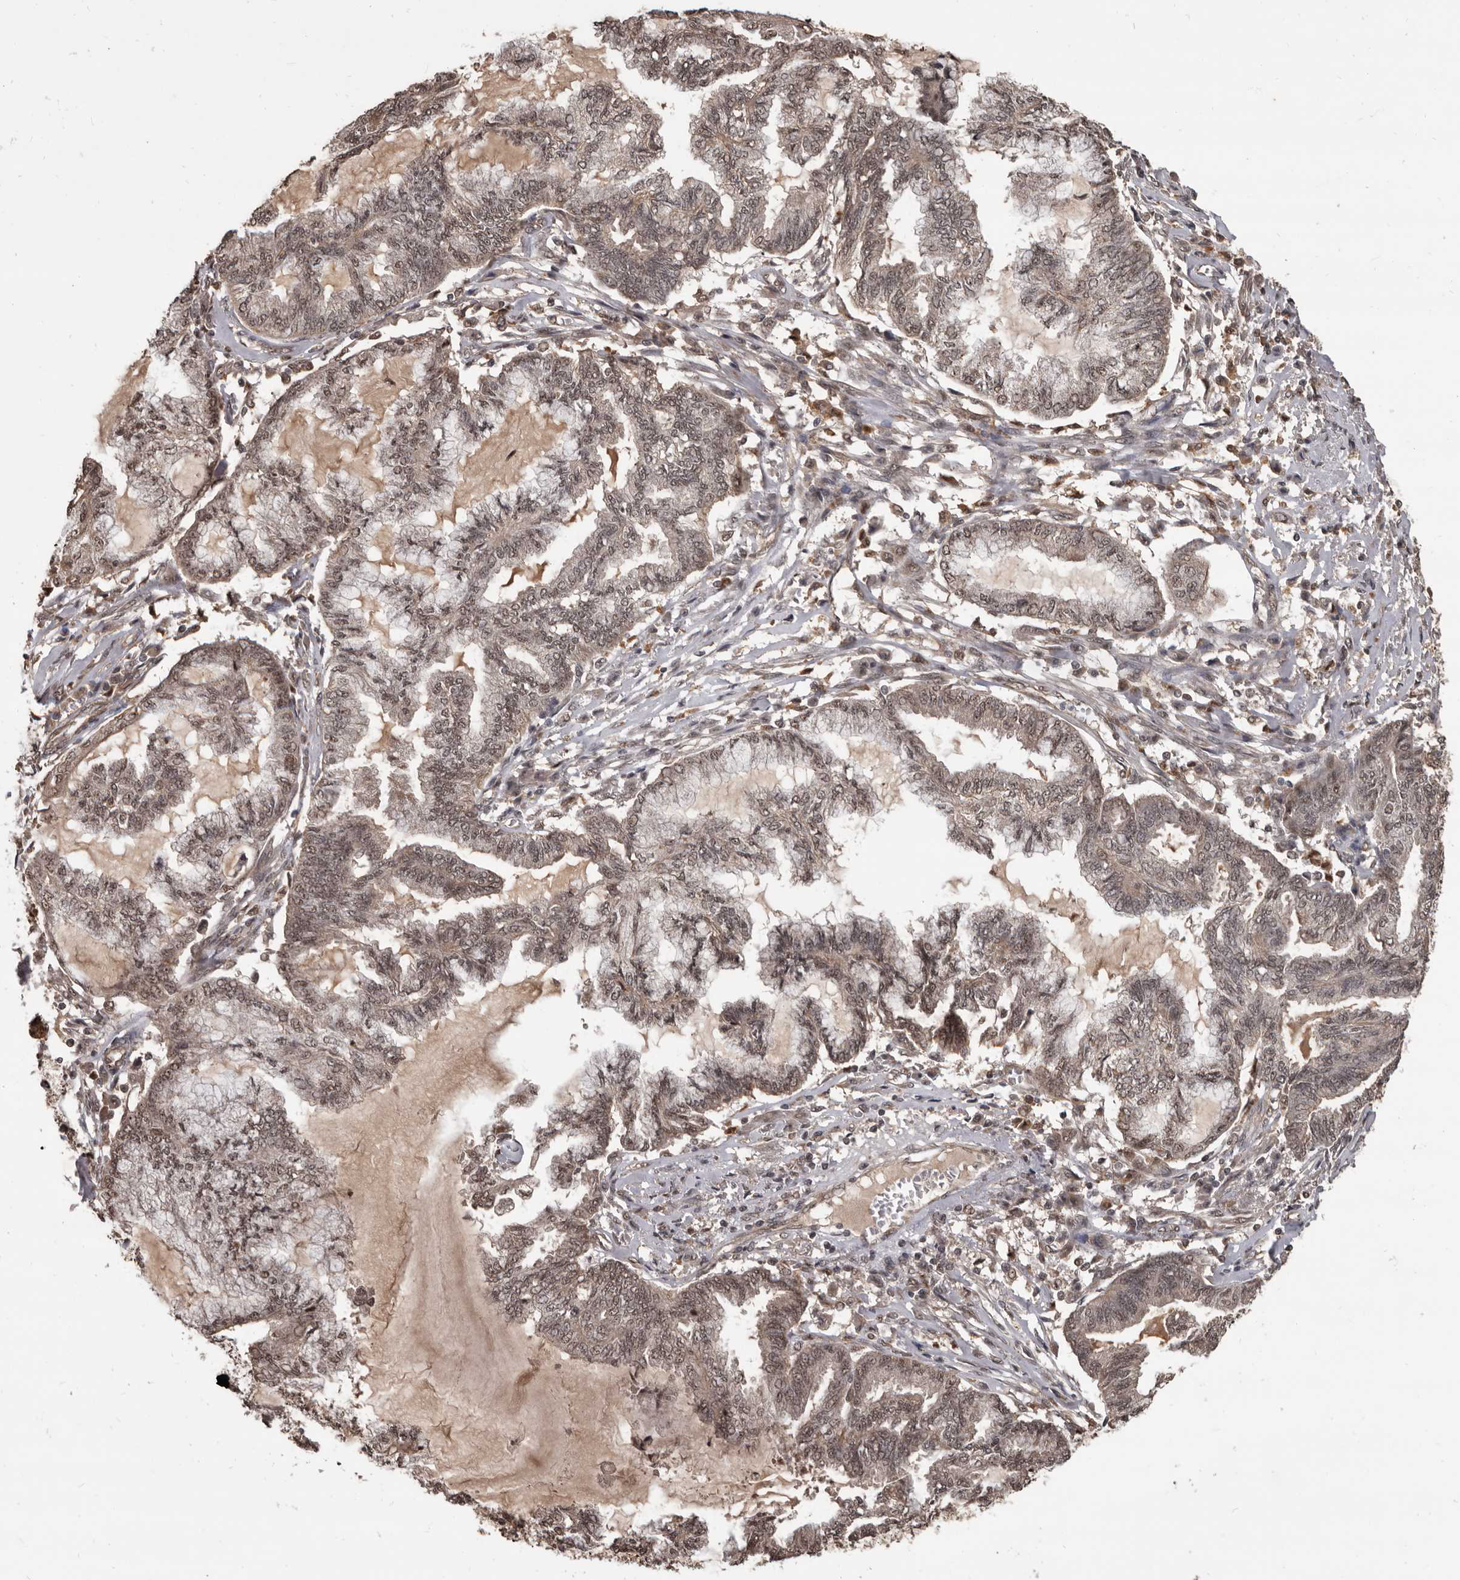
{"staining": {"intensity": "weak", "quantity": ">75%", "location": "nuclear"}, "tissue": "endometrial cancer", "cell_type": "Tumor cells", "image_type": "cancer", "snomed": [{"axis": "morphology", "description": "Adenocarcinoma, NOS"}, {"axis": "topography", "description": "Endometrium"}], "caption": "This image demonstrates endometrial cancer (adenocarcinoma) stained with immunohistochemistry to label a protein in brown. The nuclear of tumor cells show weak positivity for the protein. Nuclei are counter-stained blue.", "gene": "AHR", "patient": {"sex": "female", "age": 86}}